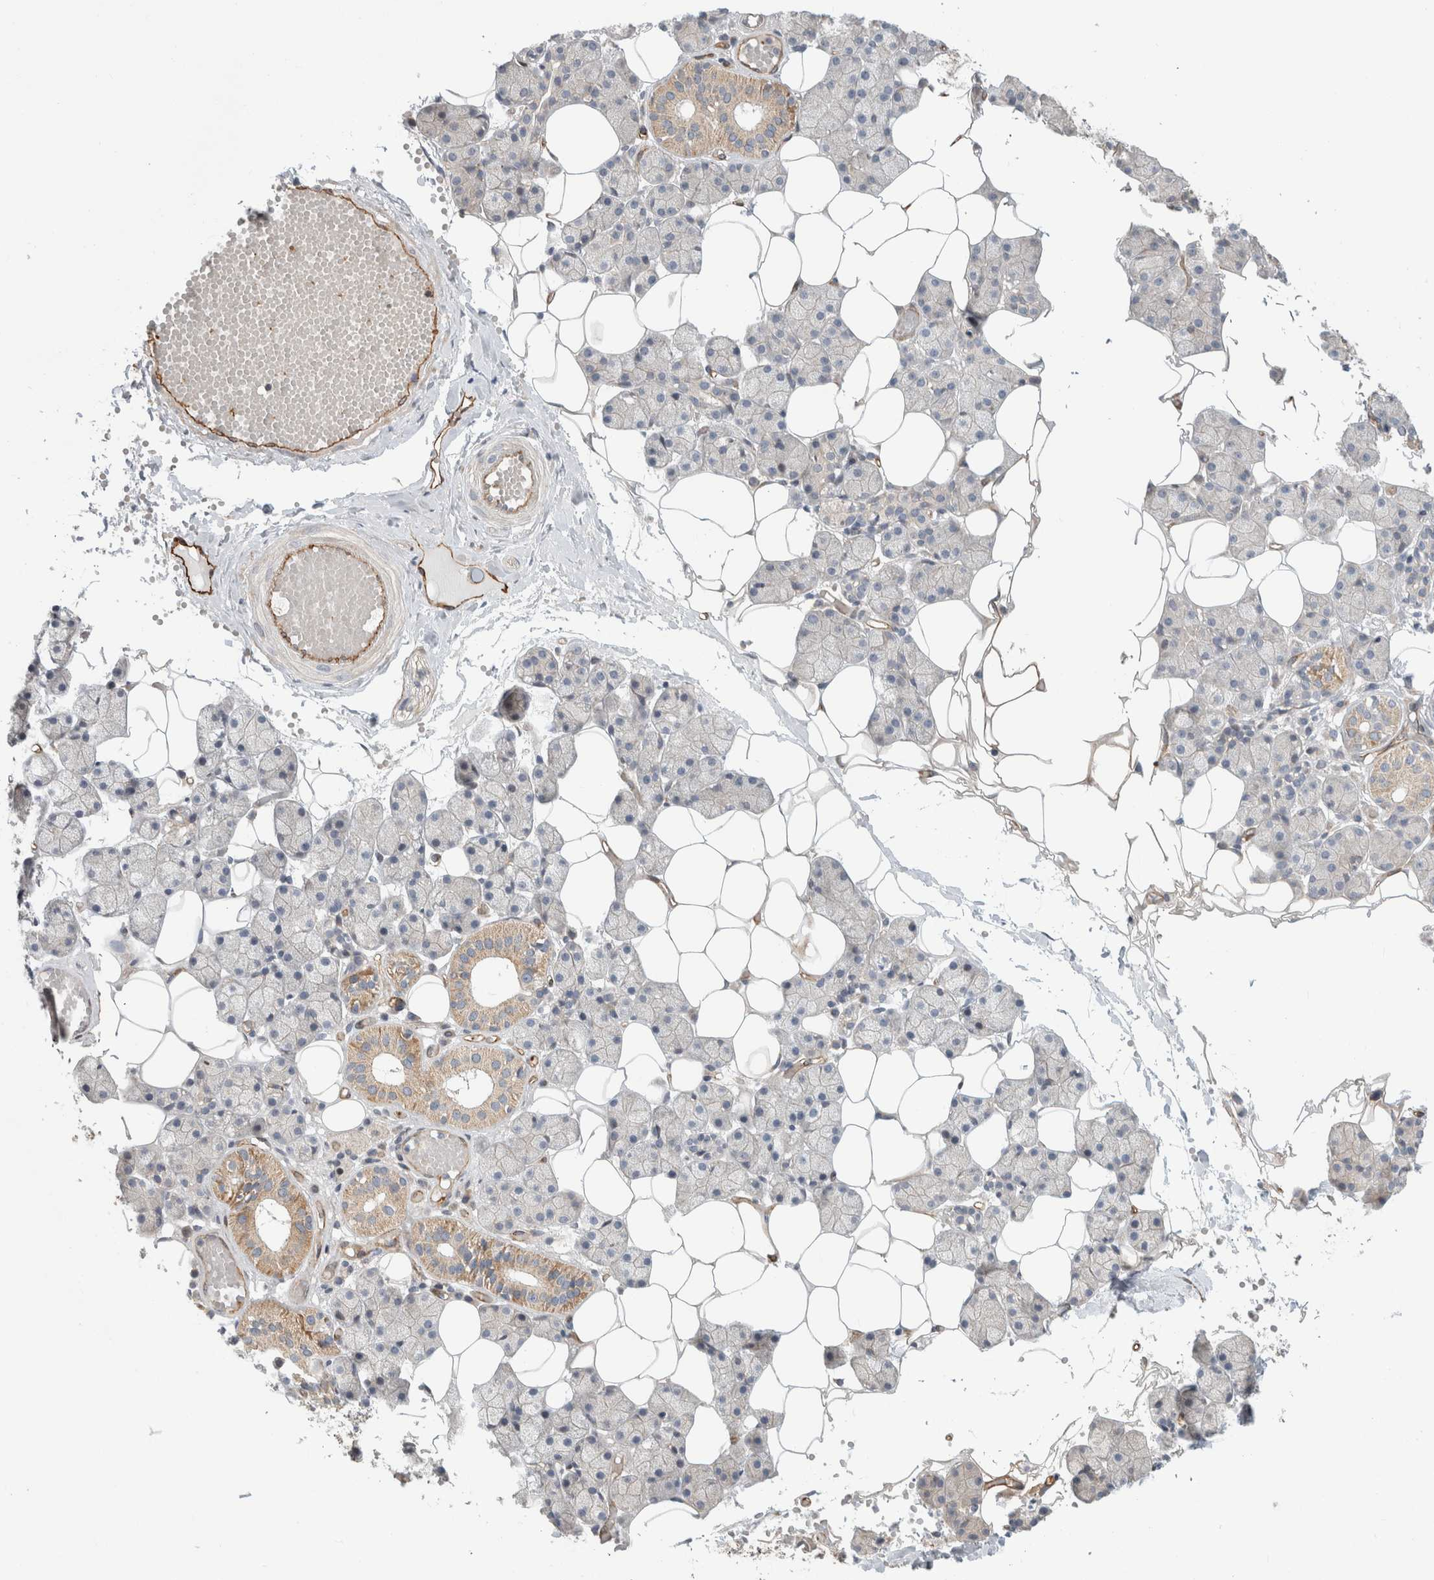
{"staining": {"intensity": "moderate", "quantity": "<25%", "location": "cytoplasmic/membranous"}, "tissue": "salivary gland", "cell_type": "Glandular cells", "image_type": "normal", "snomed": [{"axis": "morphology", "description": "Normal tissue, NOS"}, {"axis": "topography", "description": "Salivary gland"}], "caption": "Salivary gland stained for a protein (brown) demonstrates moderate cytoplasmic/membranous positive positivity in about <25% of glandular cells.", "gene": "KPNA5", "patient": {"sex": "female", "age": 33}}